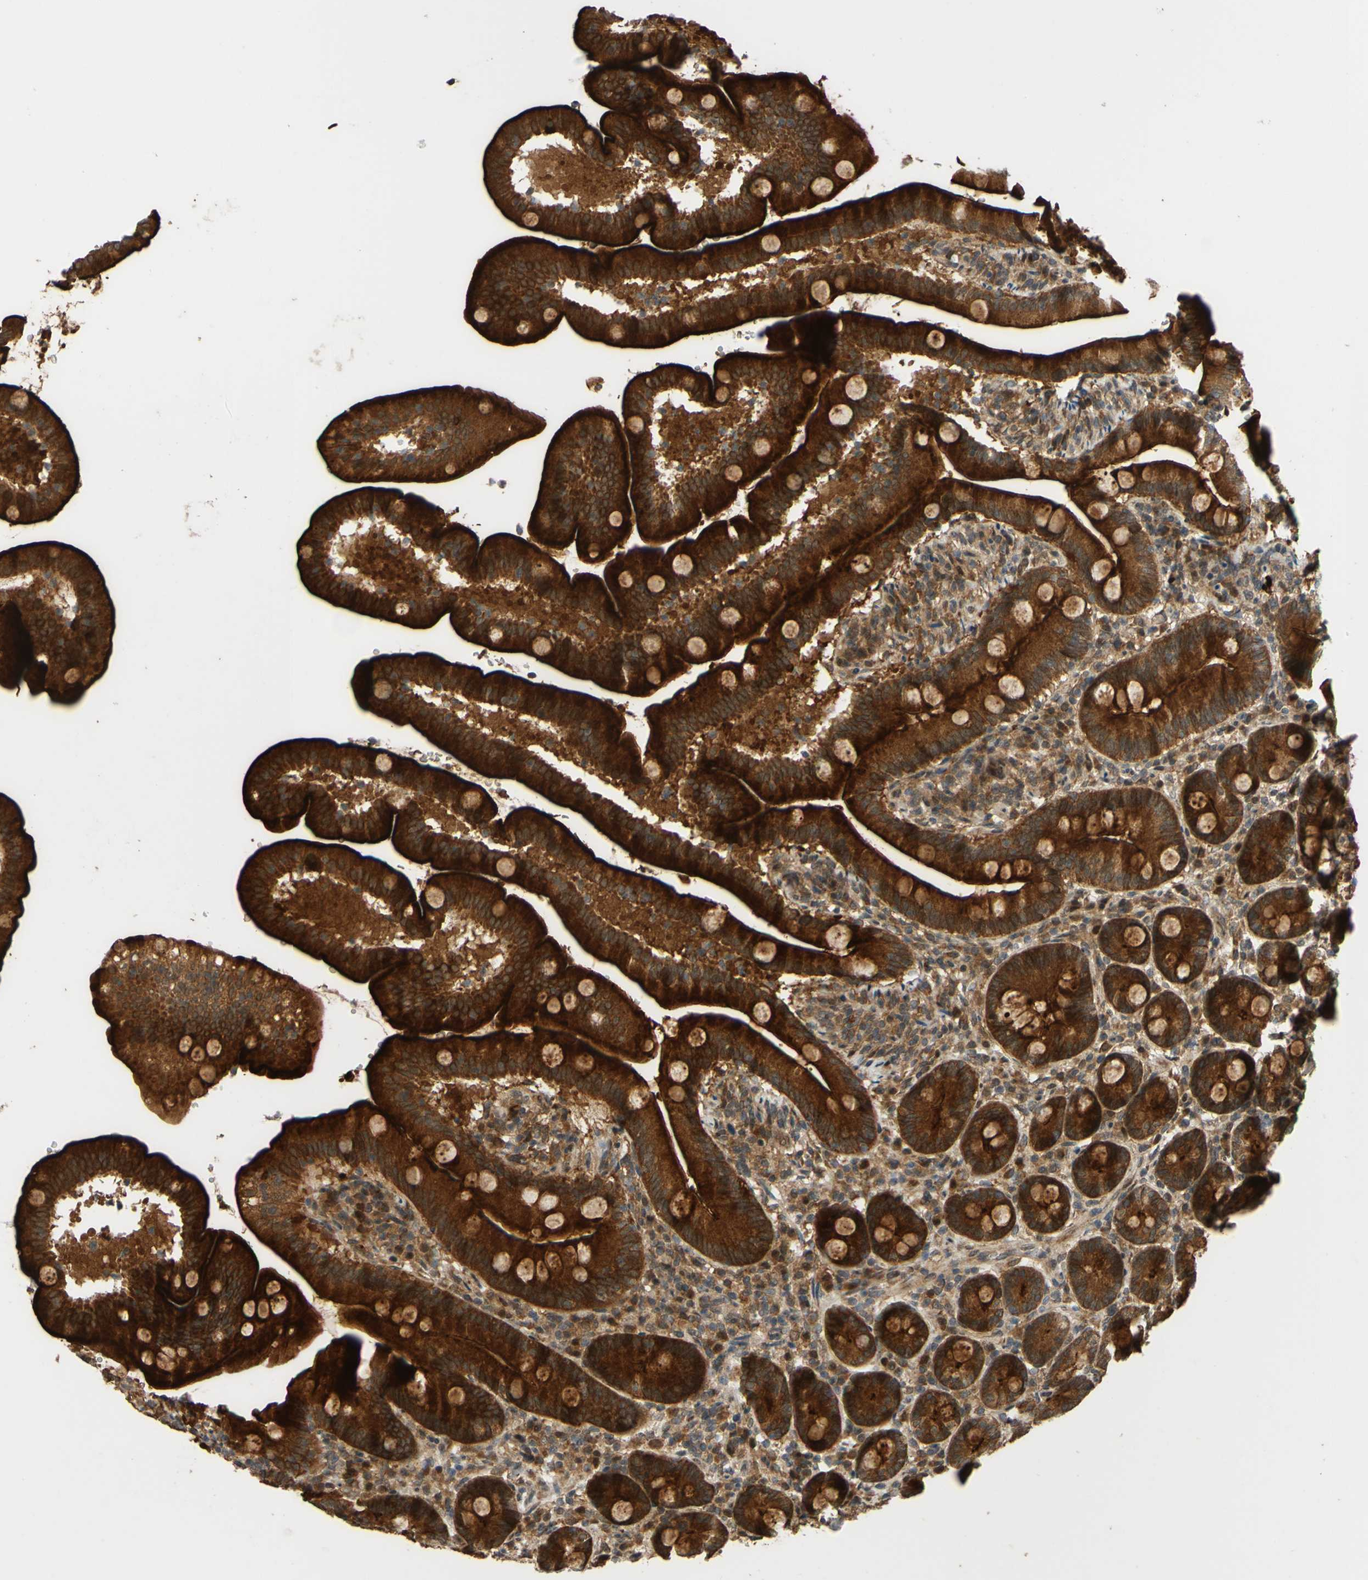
{"staining": {"intensity": "strong", "quantity": ">75%", "location": "cytoplasmic/membranous"}, "tissue": "duodenum", "cell_type": "Glandular cells", "image_type": "normal", "snomed": [{"axis": "morphology", "description": "Normal tissue, NOS"}, {"axis": "topography", "description": "Duodenum"}], "caption": "High-power microscopy captured an IHC histopathology image of unremarkable duodenum, revealing strong cytoplasmic/membranous staining in about >75% of glandular cells.", "gene": "ABCC8", "patient": {"sex": "male", "age": 54}}